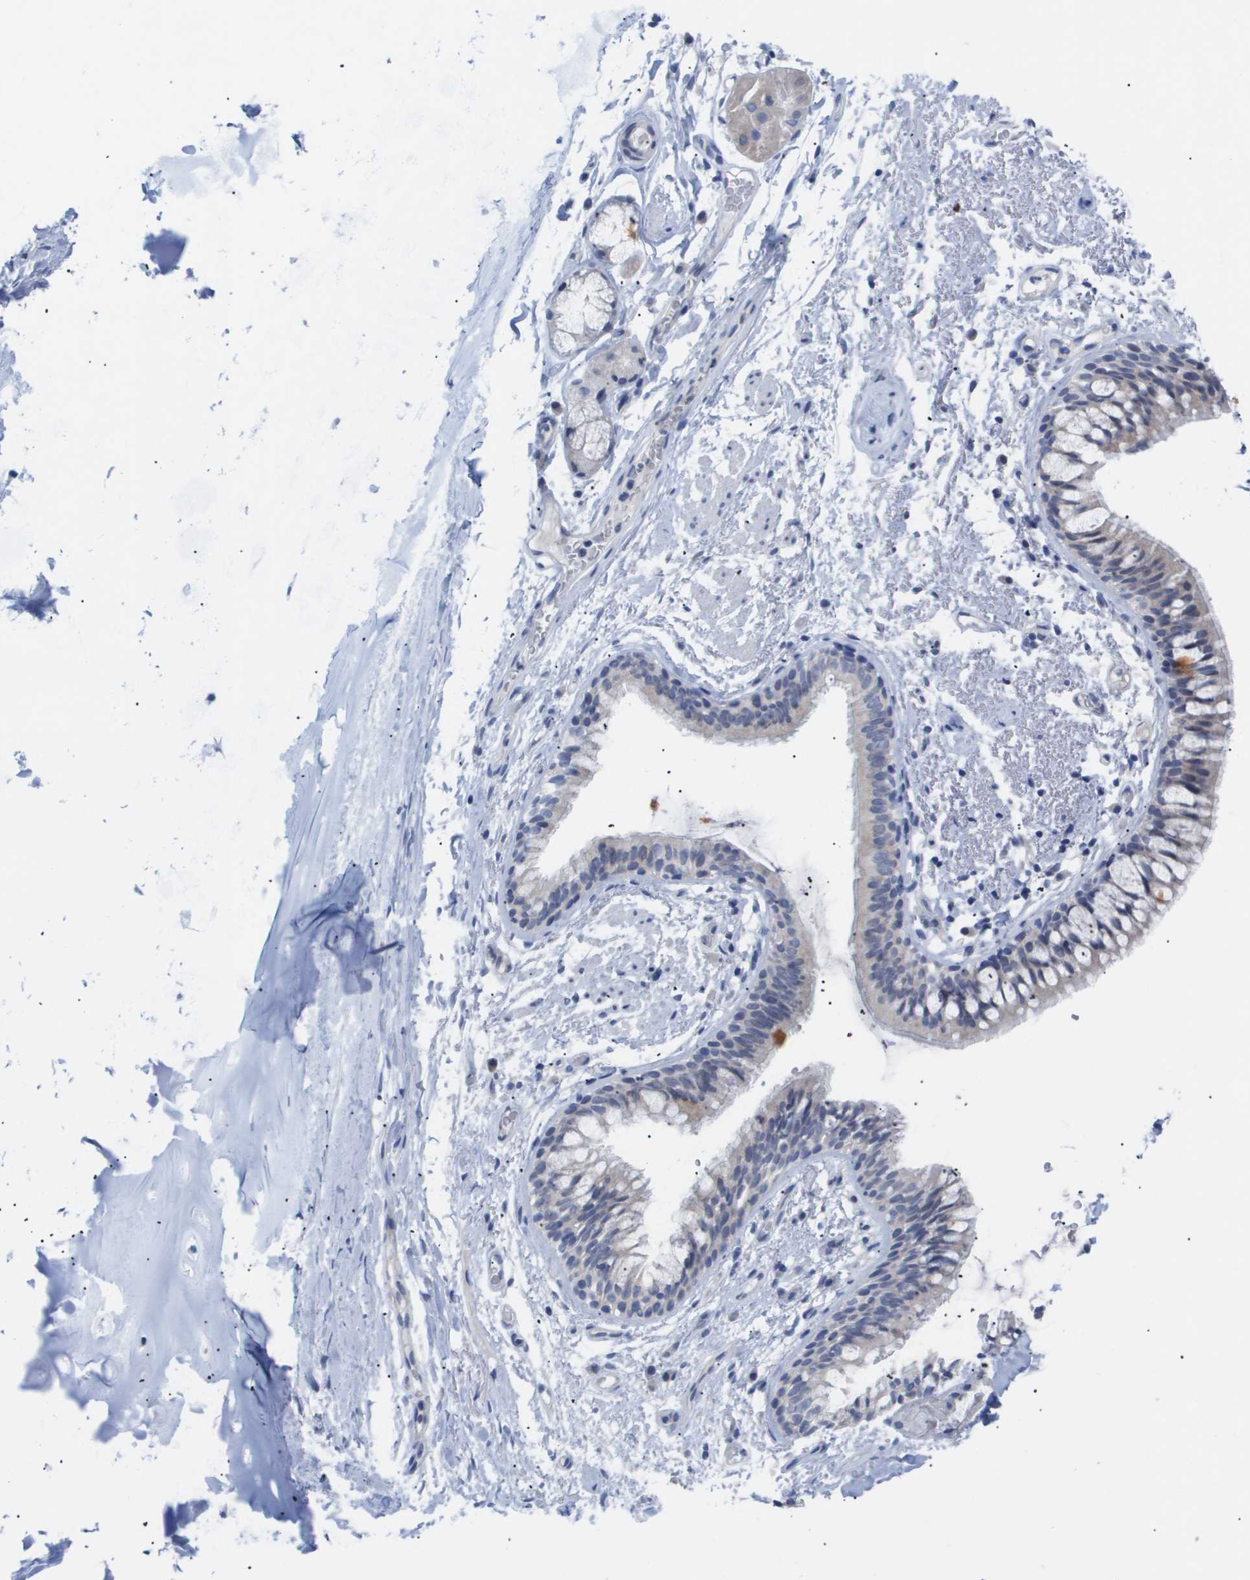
{"staining": {"intensity": "negative", "quantity": "none", "location": "none"}, "tissue": "adipose tissue", "cell_type": "Adipocytes", "image_type": "normal", "snomed": [{"axis": "morphology", "description": "Normal tissue, NOS"}, {"axis": "topography", "description": "Cartilage tissue"}, {"axis": "topography", "description": "Bronchus"}], "caption": "Immunohistochemical staining of unremarkable human adipose tissue displays no significant staining in adipocytes. (DAB (3,3'-diaminobenzidine) IHC with hematoxylin counter stain).", "gene": "CAV3", "patient": {"sex": "female", "age": 73}}